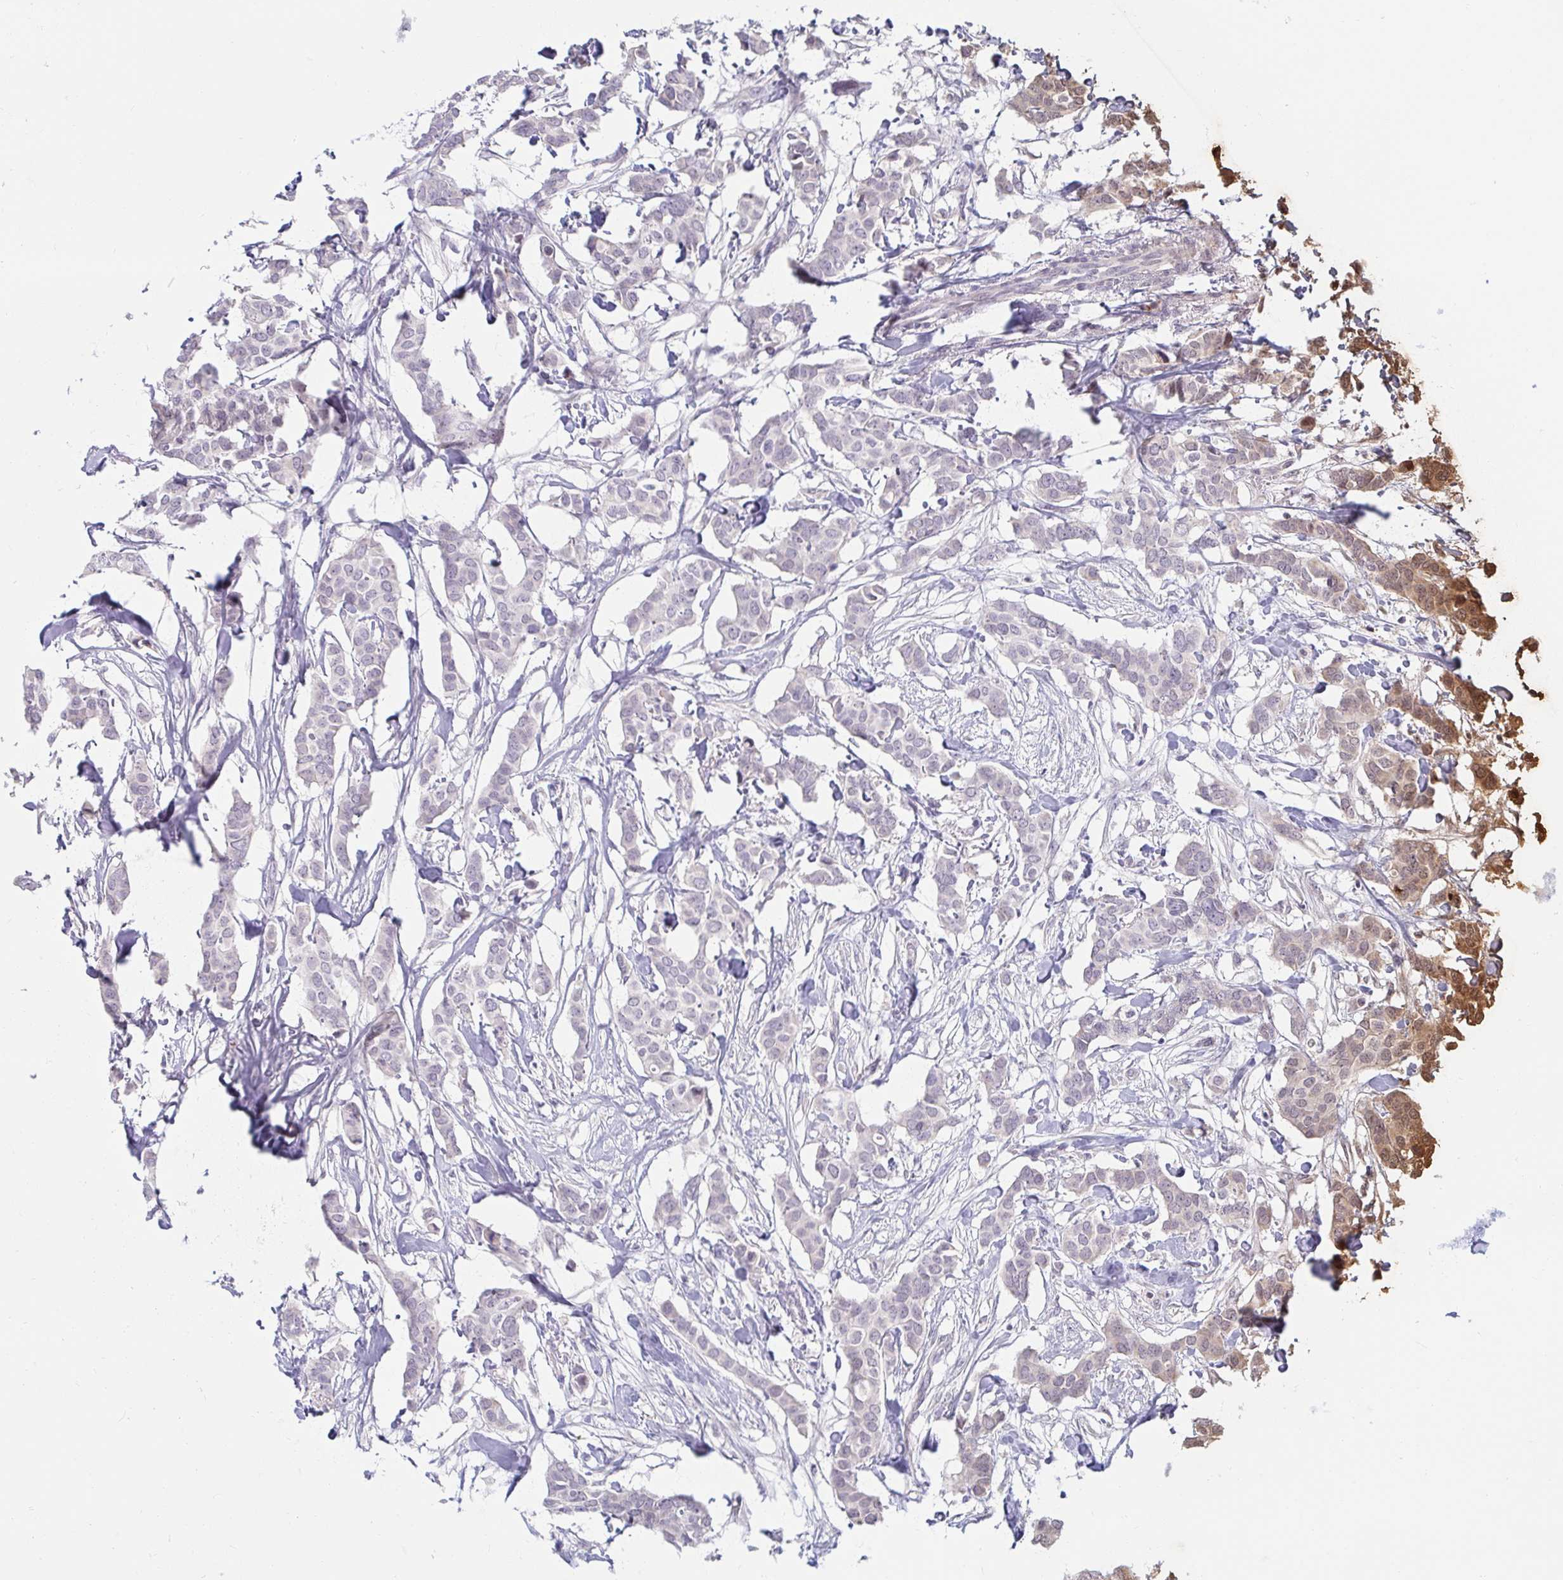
{"staining": {"intensity": "negative", "quantity": "none", "location": "none"}, "tissue": "breast cancer", "cell_type": "Tumor cells", "image_type": "cancer", "snomed": [{"axis": "morphology", "description": "Duct carcinoma"}, {"axis": "topography", "description": "Breast"}], "caption": "This is an immunohistochemistry image of human breast cancer. There is no positivity in tumor cells.", "gene": "DDN", "patient": {"sex": "female", "age": 62}}